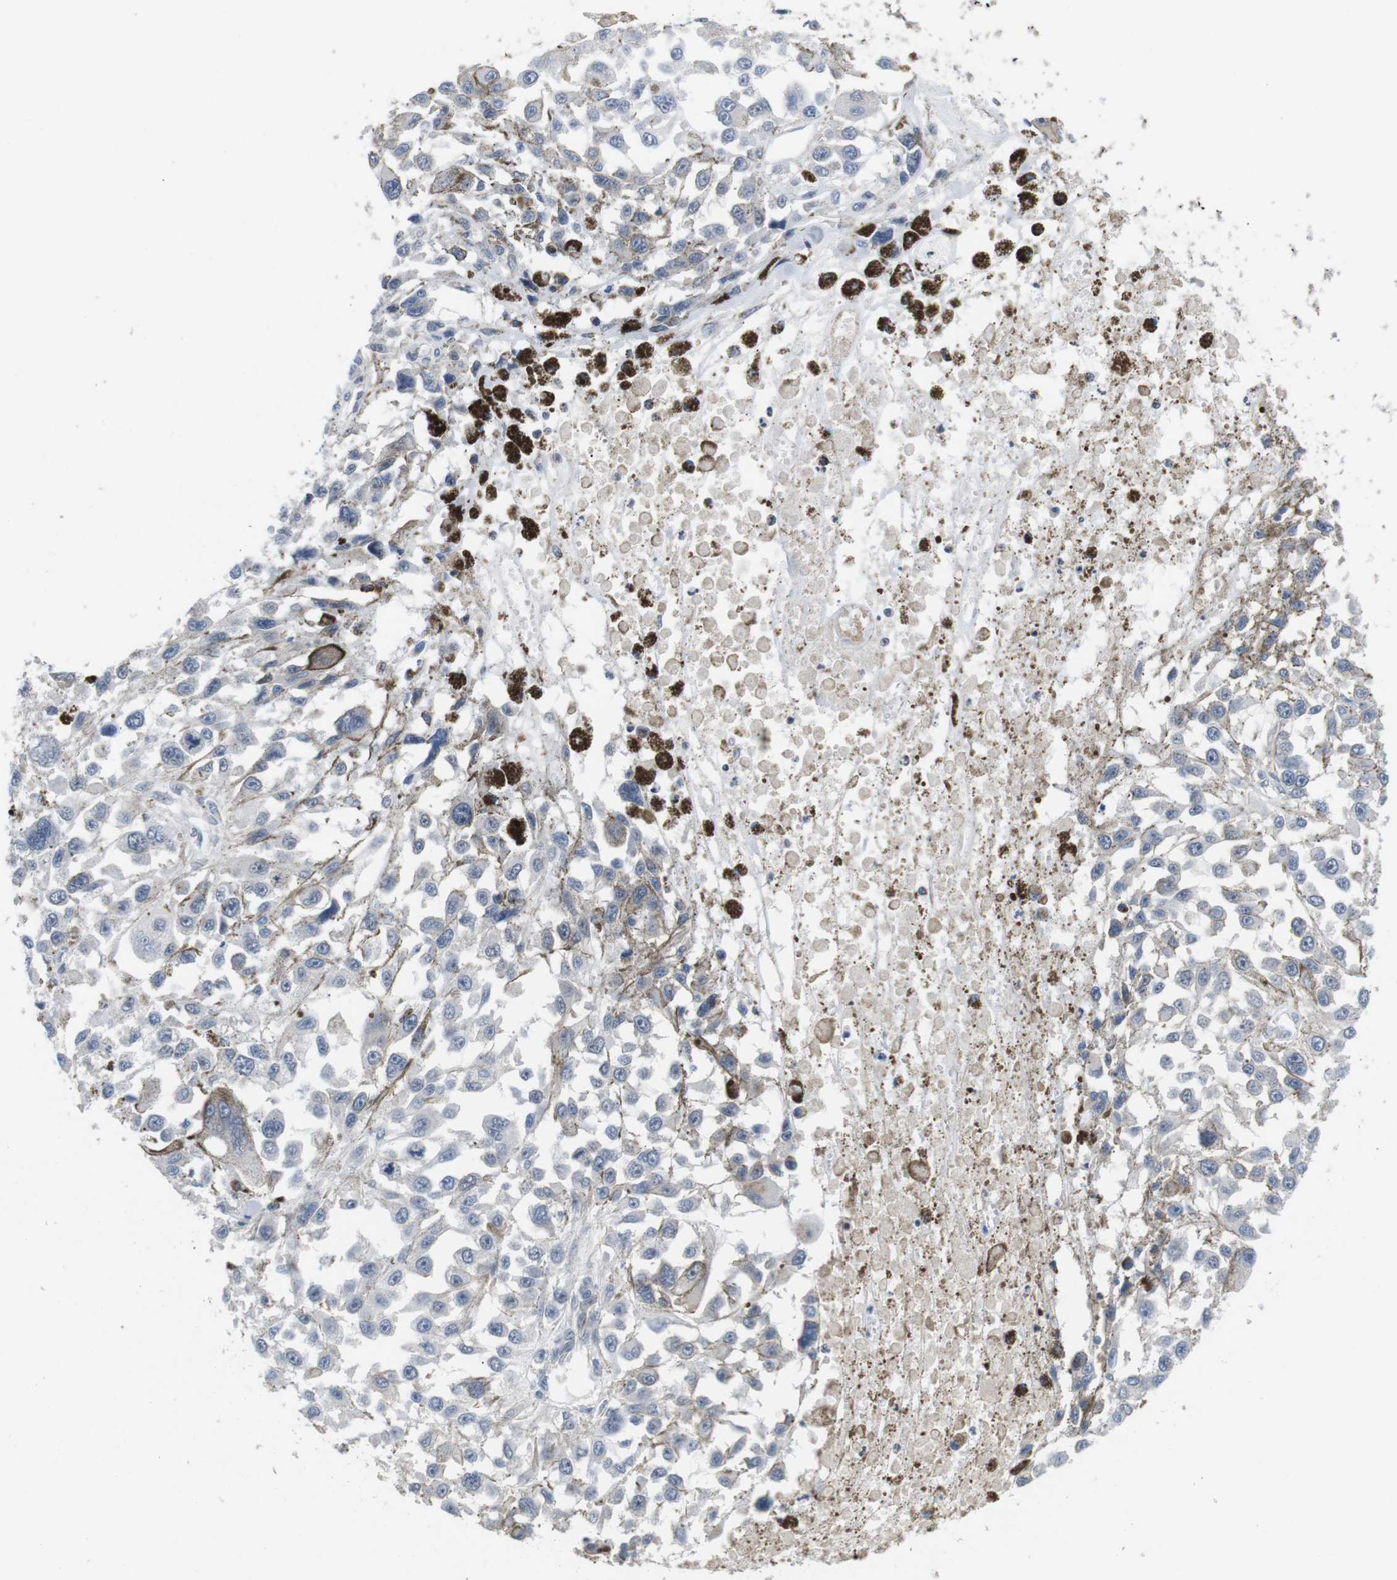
{"staining": {"intensity": "negative", "quantity": "none", "location": "none"}, "tissue": "melanoma", "cell_type": "Tumor cells", "image_type": "cancer", "snomed": [{"axis": "morphology", "description": "Malignant melanoma, Metastatic site"}, {"axis": "topography", "description": "Lymph node"}], "caption": "High magnification brightfield microscopy of malignant melanoma (metastatic site) stained with DAB (brown) and counterstained with hematoxylin (blue): tumor cells show no significant expression.", "gene": "NECTIN1", "patient": {"sex": "male", "age": 59}}